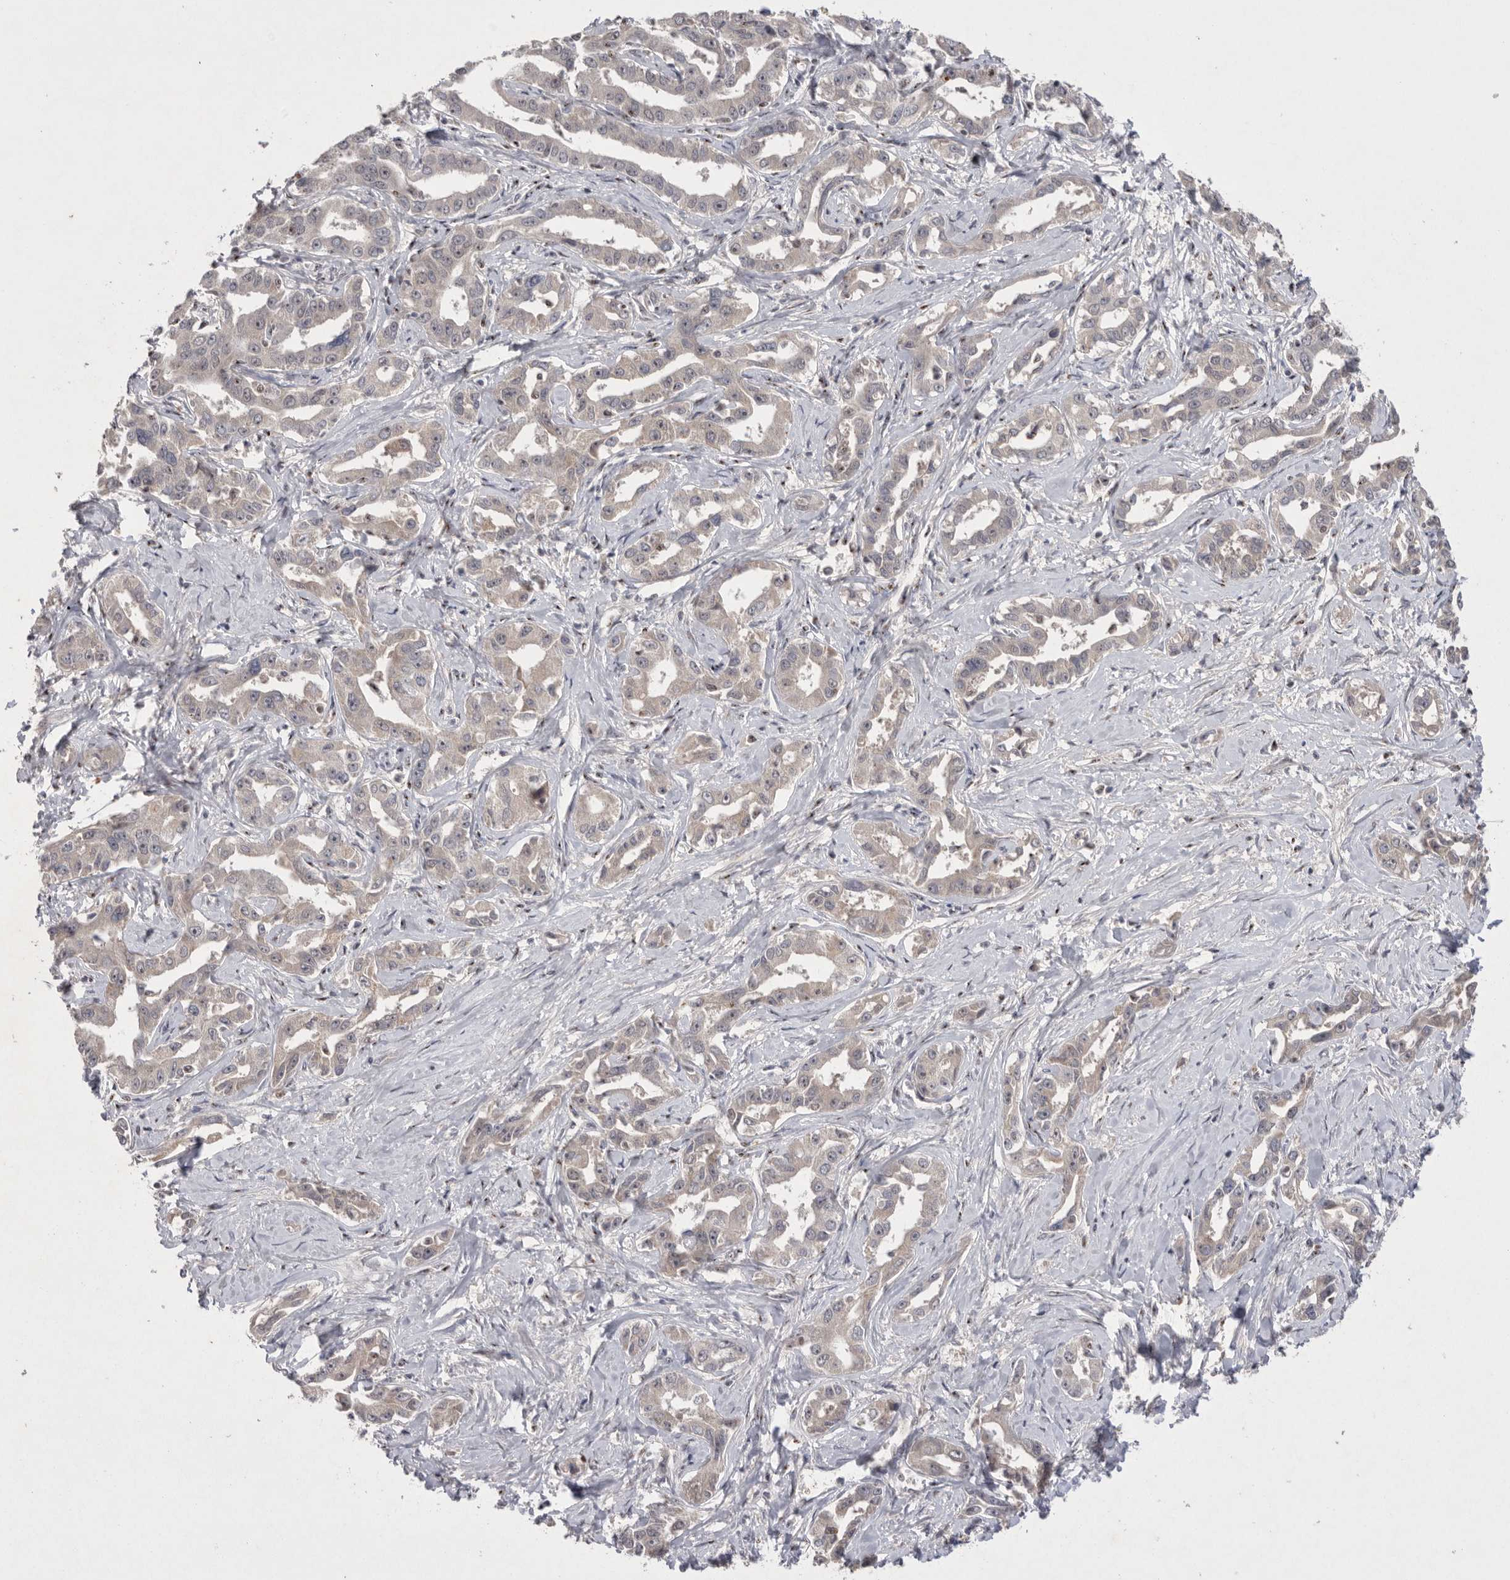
{"staining": {"intensity": "weak", "quantity": "25%-75%", "location": "cytoplasmic/membranous"}, "tissue": "liver cancer", "cell_type": "Tumor cells", "image_type": "cancer", "snomed": [{"axis": "morphology", "description": "Cholangiocarcinoma"}, {"axis": "topography", "description": "Liver"}], "caption": "Protein expression analysis of human cholangiocarcinoma (liver) reveals weak cytoplasmic/membranous positivity in about 25%-75% of tumor cells.", "gene": "HUS1", "patient": {"sex": "male", "age": 59}}